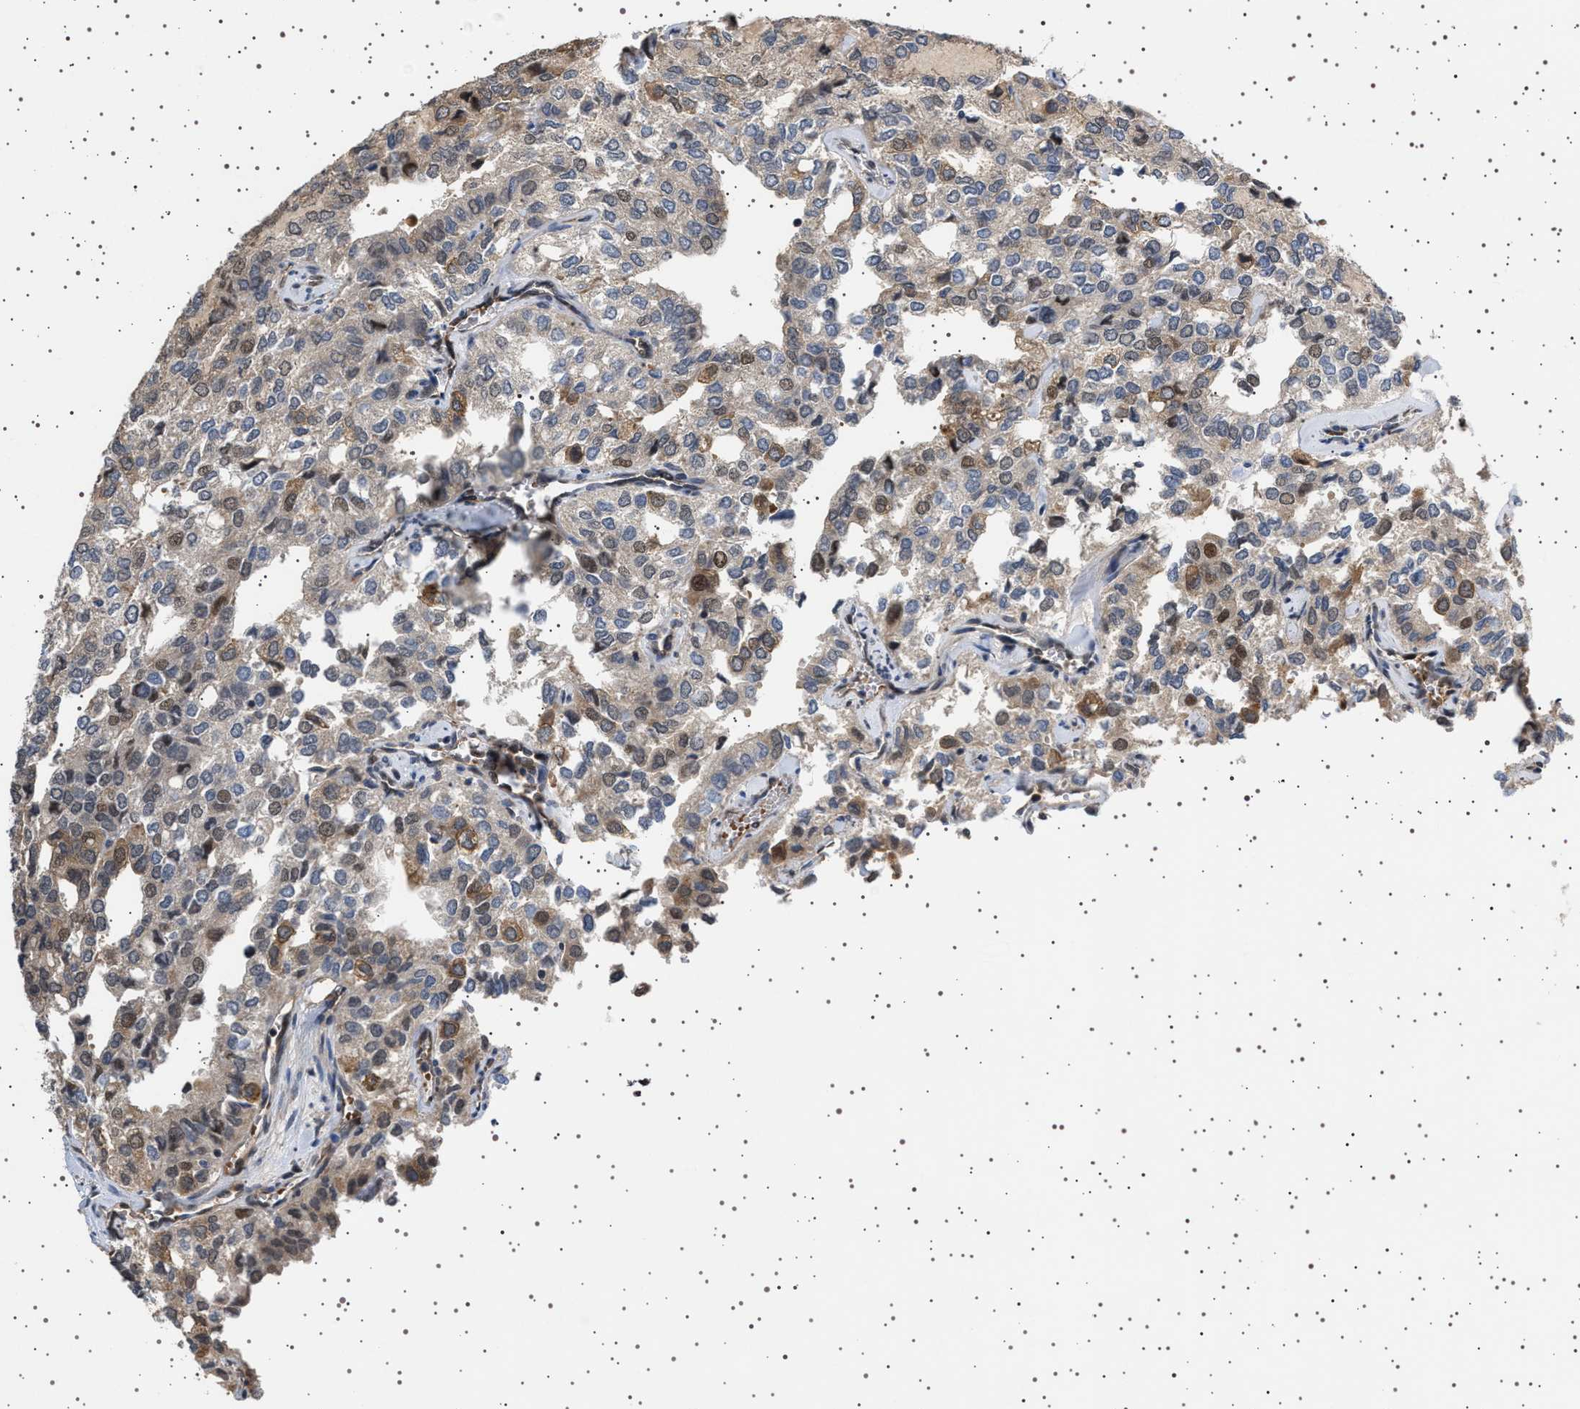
{"staining": {"intensity": "moderate", "quantity": ">75%", "location": "cytoplasmic/membranous,nuclear"}, "tissue": "thyroid cancer", "cell_type": "Tumor cells", "image_type": "cancer", "snomed": [{"axis": "morphology", "description": "Follicular adenoma carcinoma, NOS"}, {"axis": "topography", "description": "Thyroid gland"}], "caption": "Protein expression analysis of thyroid cancer (follicular adenoma carcinoma) demonstrates moderate cytoplasmic/membranous and nuclear positivity in approximately >75% of tumor cells.", "gene": "BAG3", "patient": {"sex": "male", "age": 75}}